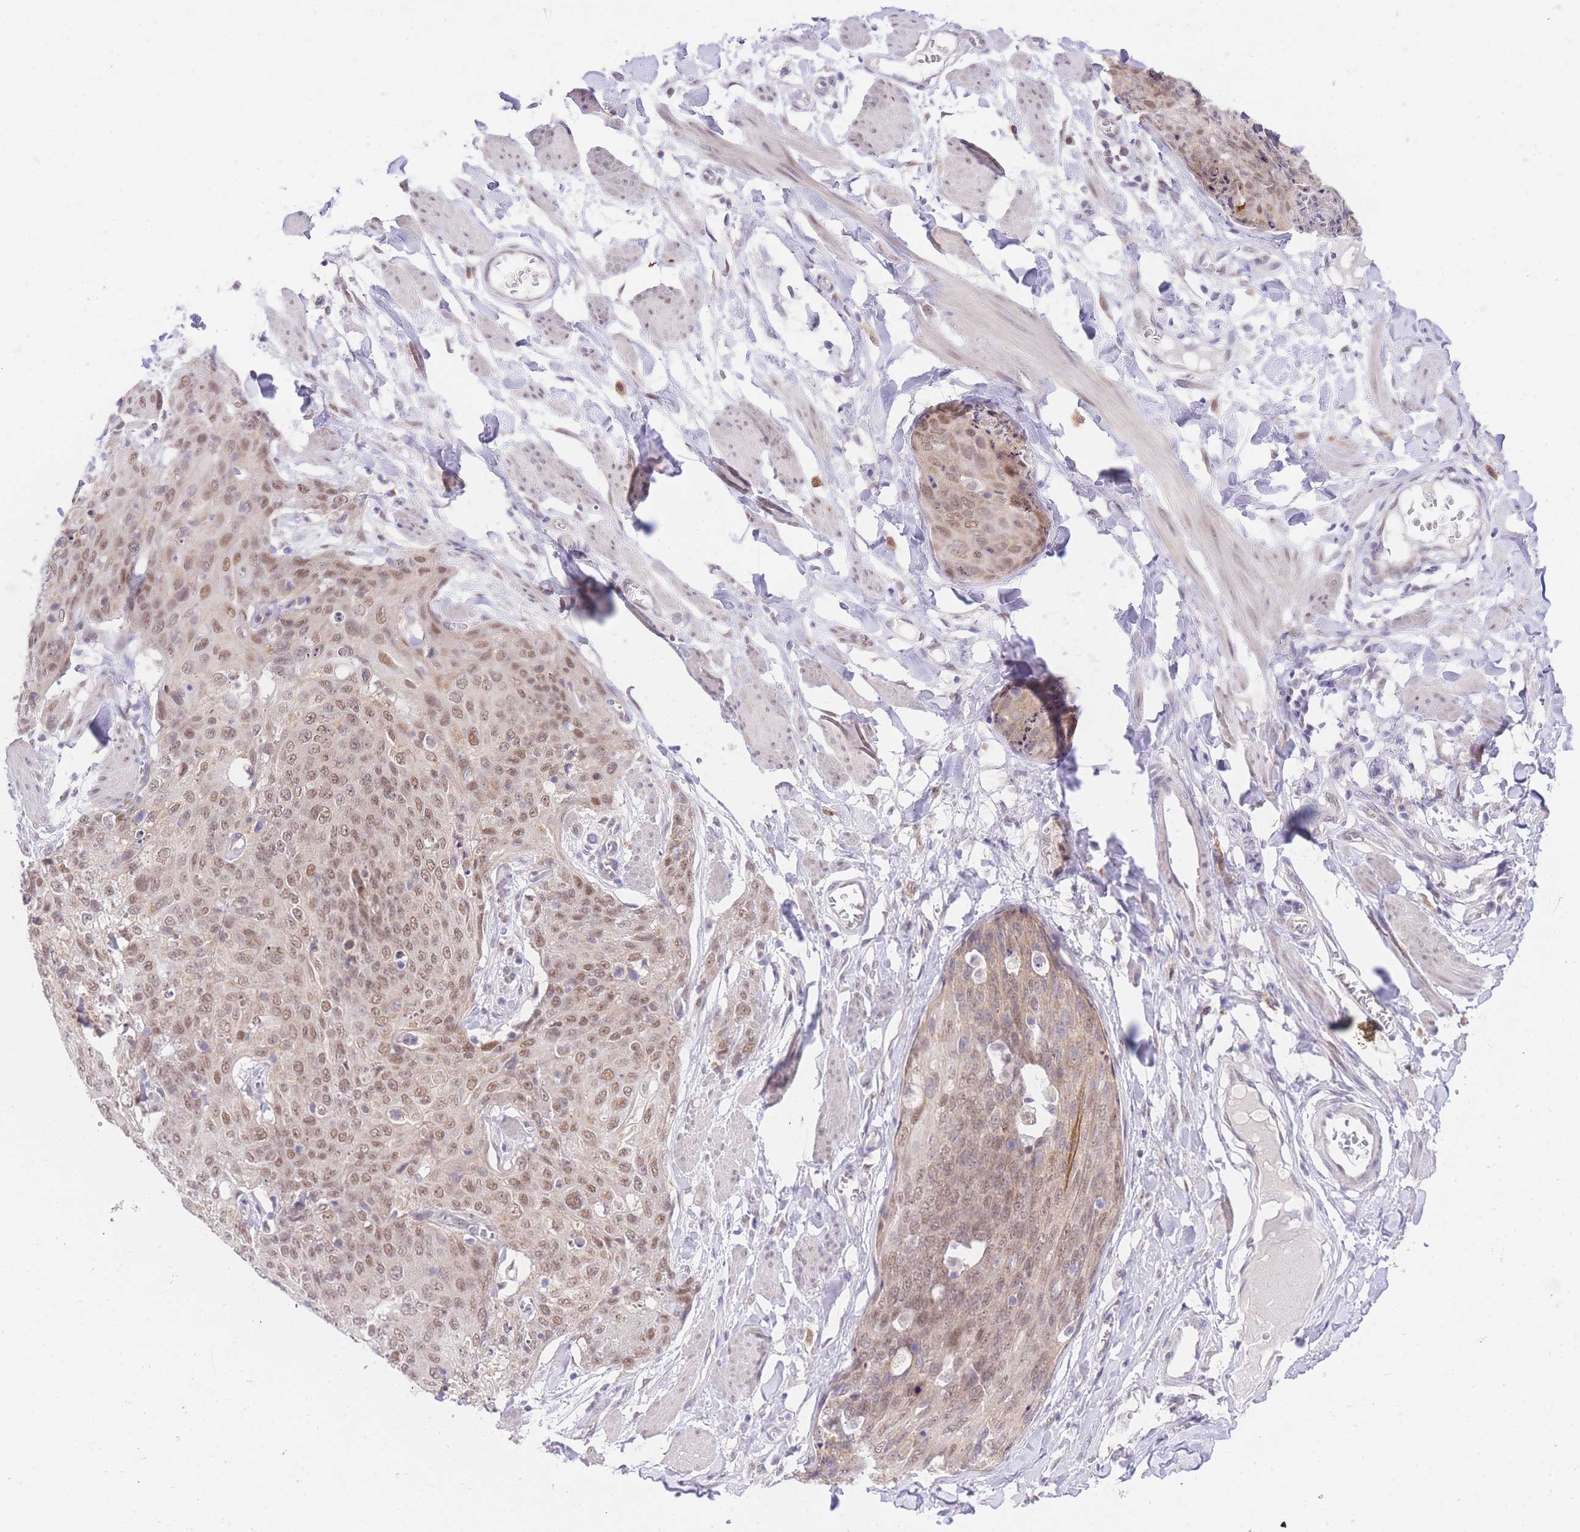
{"staining": {"intensity": "moderate", "quantity": ">75%", "location": "nuclear"}, "tissue": "skin cancer", "cell_type": "Tumor cells", "image_type": "cancer", "snomed": [{"axis": "morphology", "description": "Squamous cell carcinoma, NOS"}, {"axis": "topography", "description": "Skin"}, {"axis": "topography", "description": "Vulva"}], "caption": "Protein staining of skin squamous cell carcinoma tissue shows moderate nuclear staining in approximately >75% of tumor cells.", "gene": "UBXN7", "patient": {"sex": "female", "age": 85}}